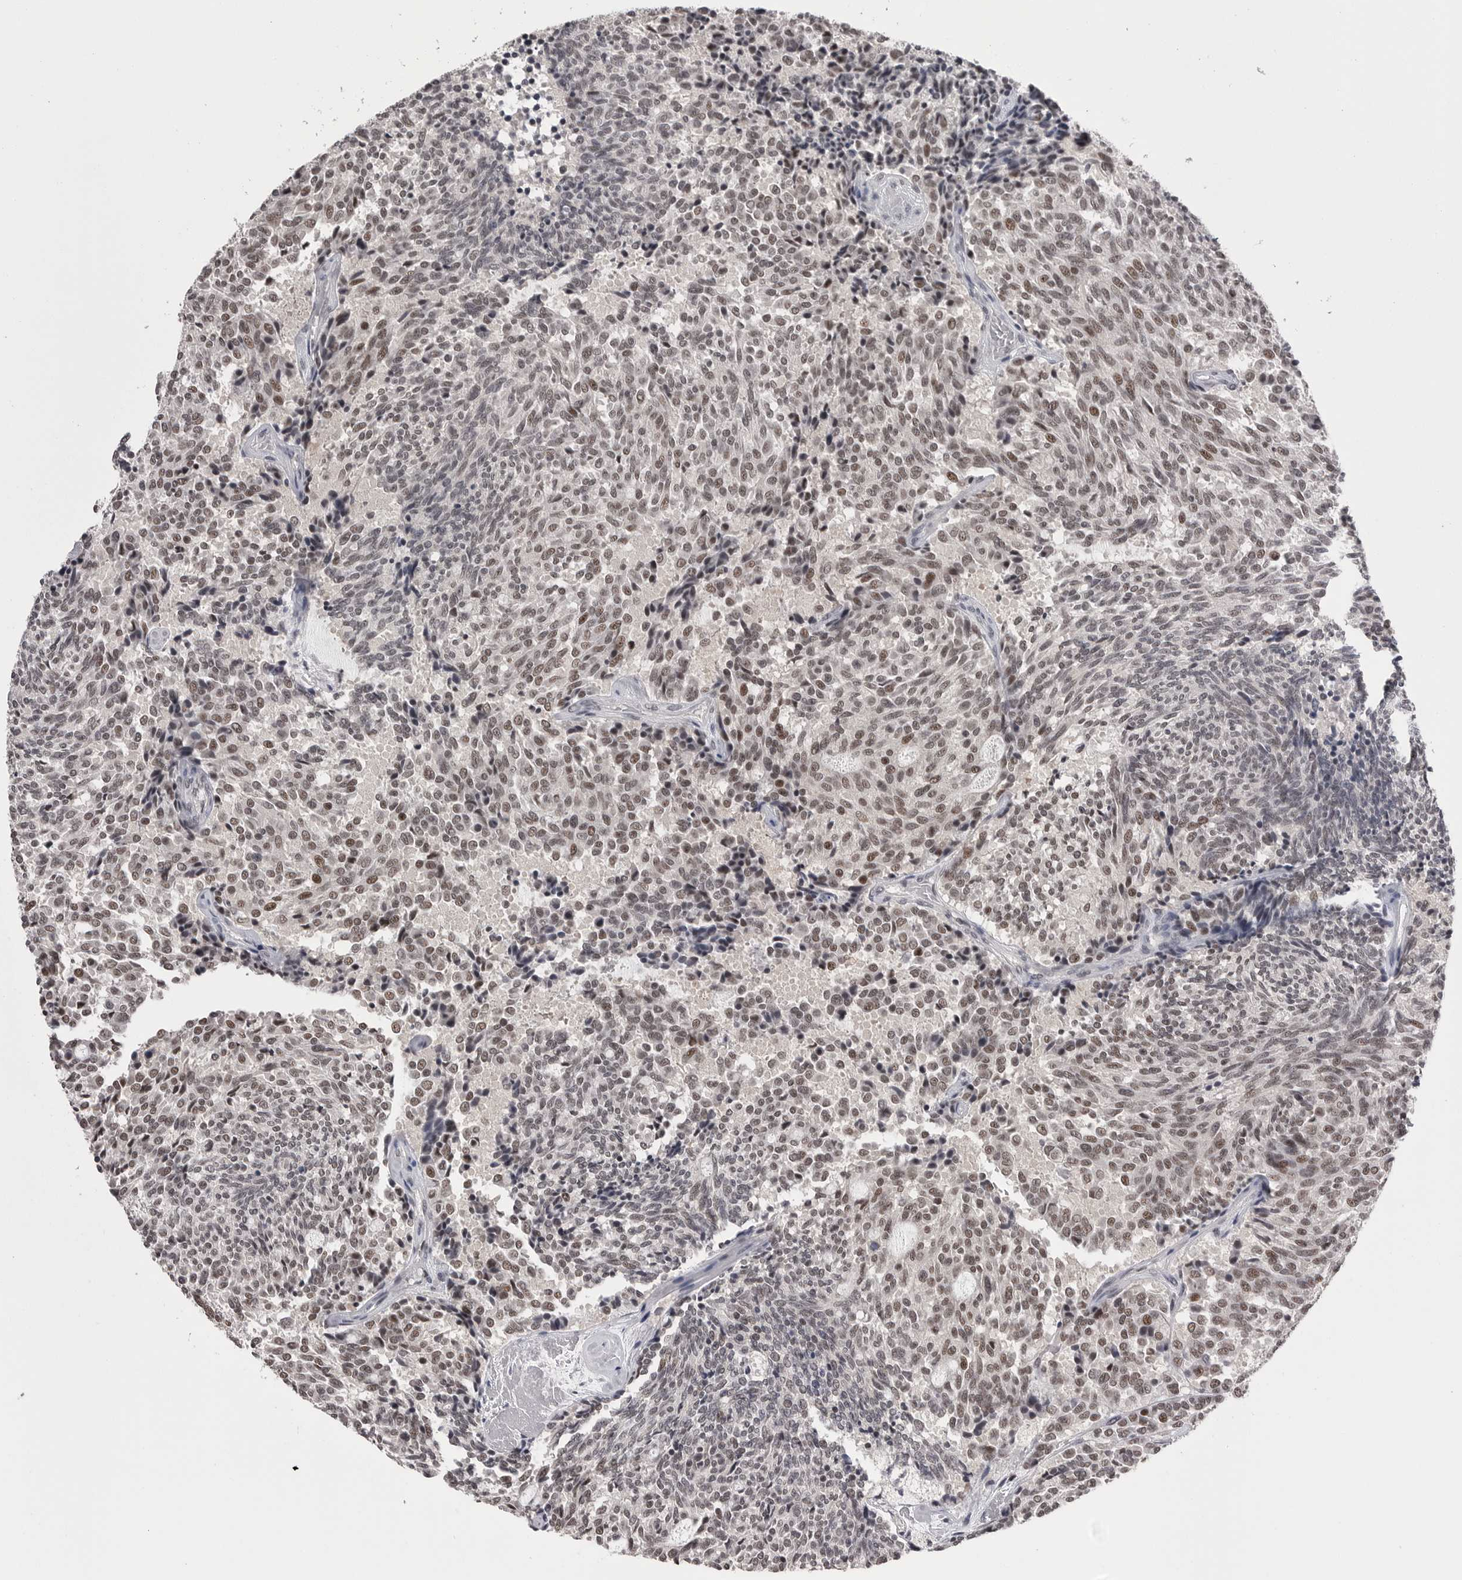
{"staining": {"intensity": "weak", "quantity": ">75%", "location": "nuclear"}, "tissue": "carcinoid", "cell_type": "Tumor cells", "image_type": "cancer", "snomed": [{"axis": "morphology", "description": "Carcinoid, malignant, NOS"}, {"axis": "topography", "description": "Pancreas"}], "caption": "Weak nuclear protein positivity is seen in approximately >75% of tumor cells in carcinoid (malignant). (Brightfield microscopy of DAB IHC at high magnification).", "gene": "DLG2", "patient": {"sex": "female", "age": 54}}